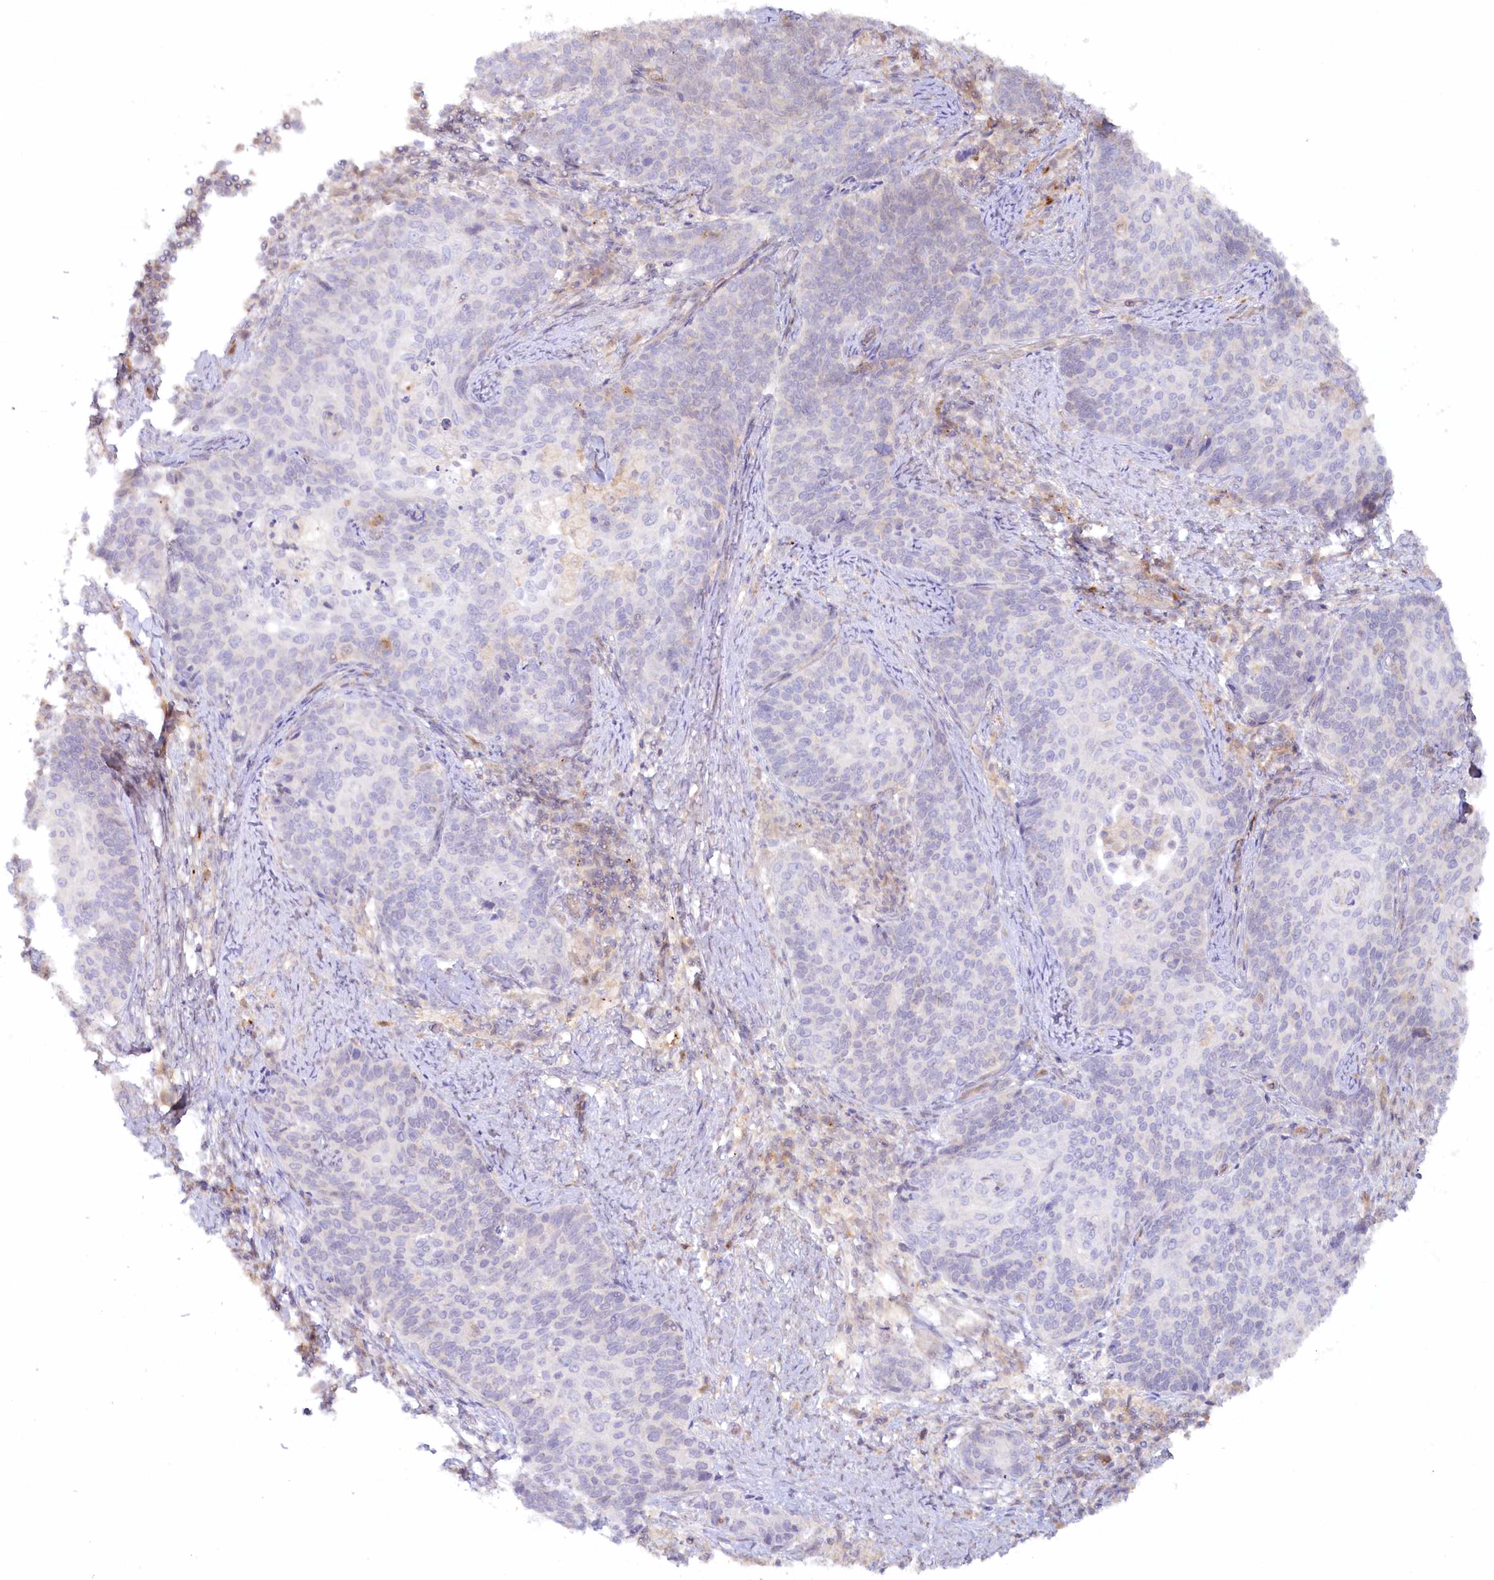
{"staining": {"intensity": "negative", "quantity": "none", "location": "none"}, "tissue": "cervical cancer", "cell_type": "Tumor cells", "image_type": "cancer", "snomed": [{"axis": "morphology", "description": "Squamous cell carcinoma, NOS"}, {"axis": "topography", "description": "Cervix"}], "caption": "DAB immunohistochemical staining of human cervical cancer (squamous cell carcinoma) shows no significant expression in tumor cells.", "gene": "GBE1", "patient": {"sex": "female", "age": 39}}